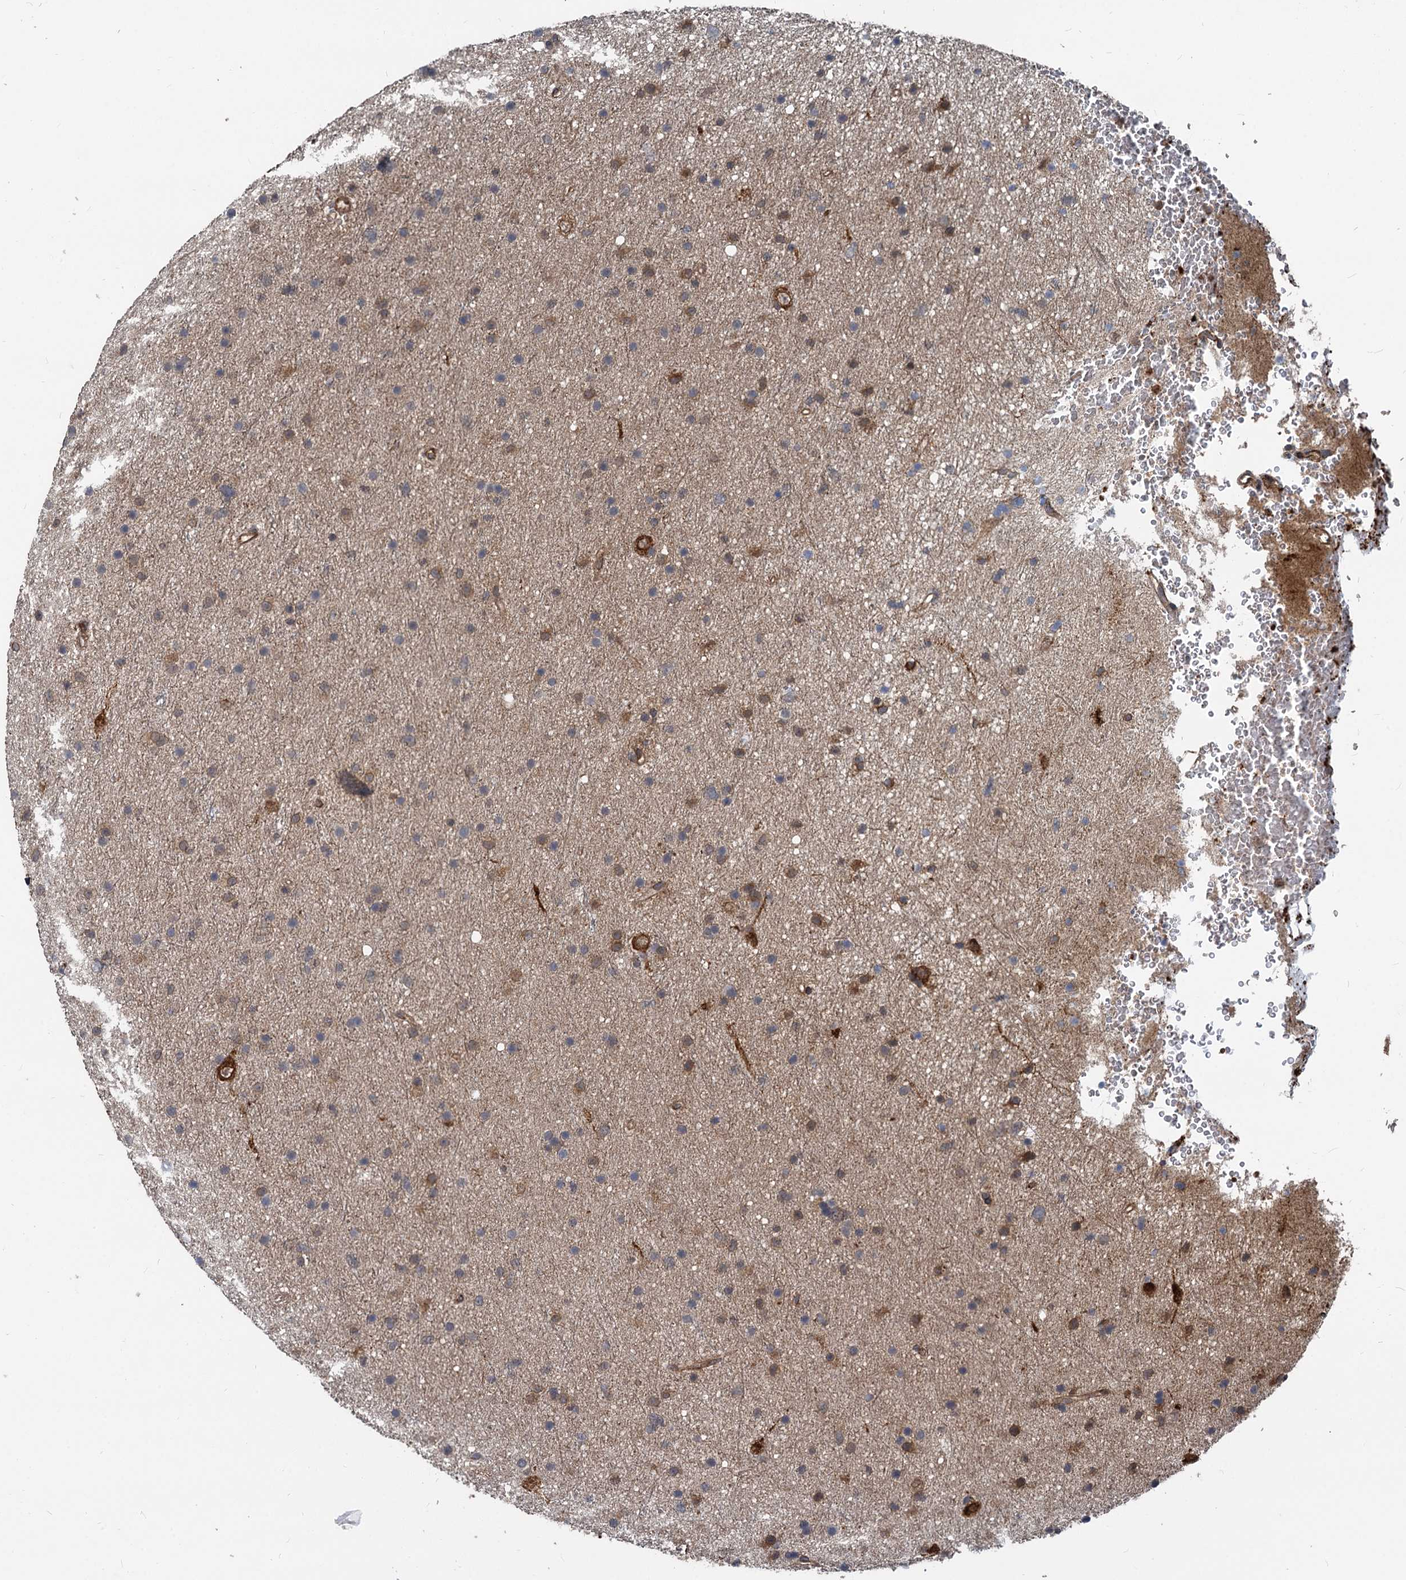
{"staining": {"intensity": "moderate", "quantity": "25%-75%", "location": "cytoplasmic/membranous"}, "tissue": "glioma", "cell_type": "Tumor cells", "image_type": "cancer", "snomed": [{"axis": "morphology", "description": "Glioma, malignant, Low grade"}, {"axis": "topography", "description": "Cerebral cortex"}], "caption": "A brown stain highlights moderate cytoplasmic/membranous staining of a protein in human glioma tumor cells.", "gene": "STIM1", "patient": {"sex": "female", "age": 39}}